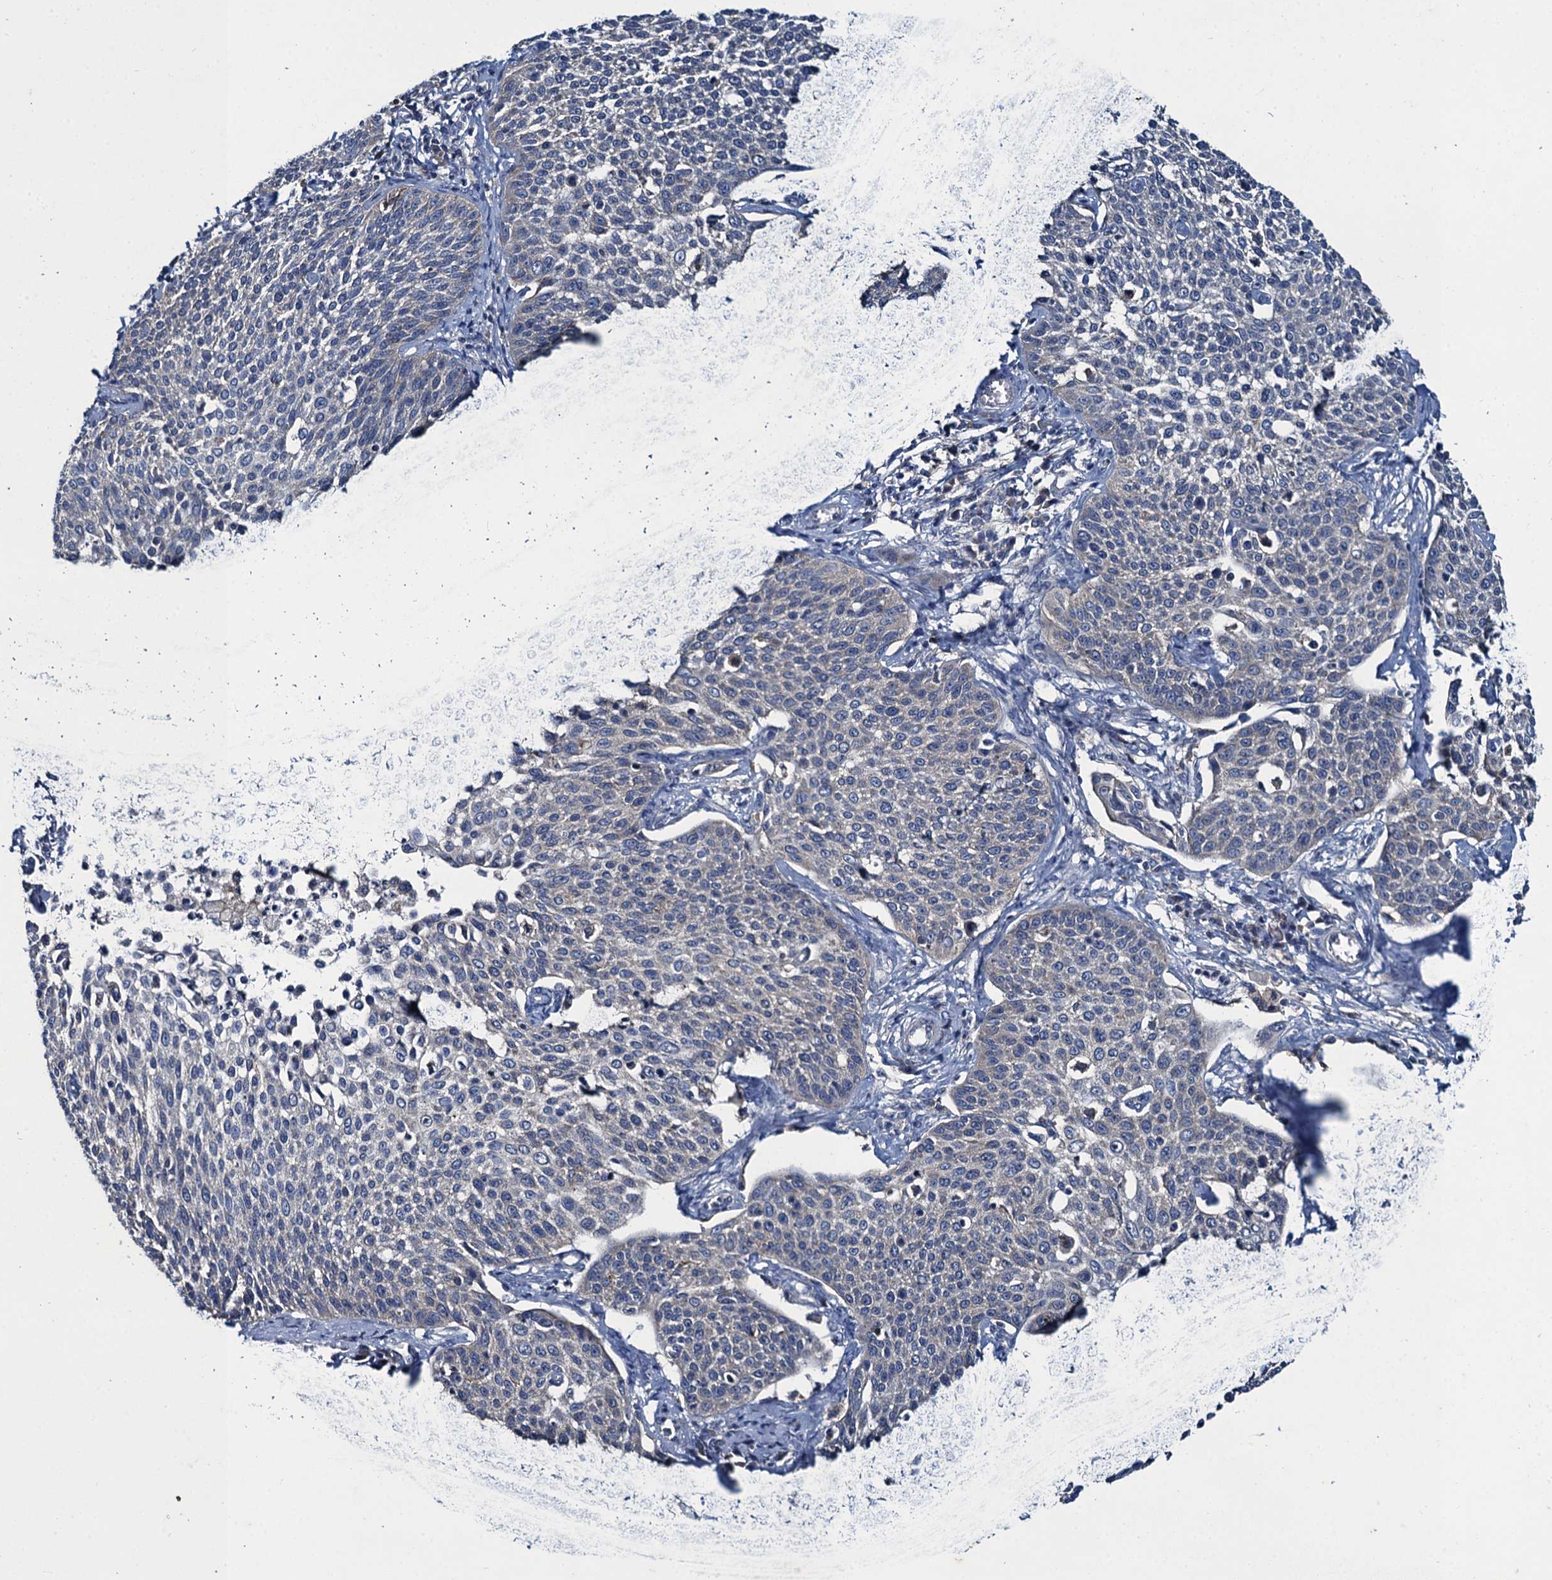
{"staining": {"intensity": "negative", "quantity": "none", "location": "none"}, "tissue": "cervical cancer", "cell_type": "Tumor cells", "image_type": "cancer", "snomed": [{"axis": "morphology", "description": "Squamous cell carcinoma, NOS"}, {"axis": "topography", "description": "Cervix"}], "caption": "Tumor cells show no significant positivity in cervical cancer. (DAB immunohistochemistry visualized using brightfield microscopy, high magnification).", "gene": "SNAP29", "patient": {"sex": "female", "age": 34}}